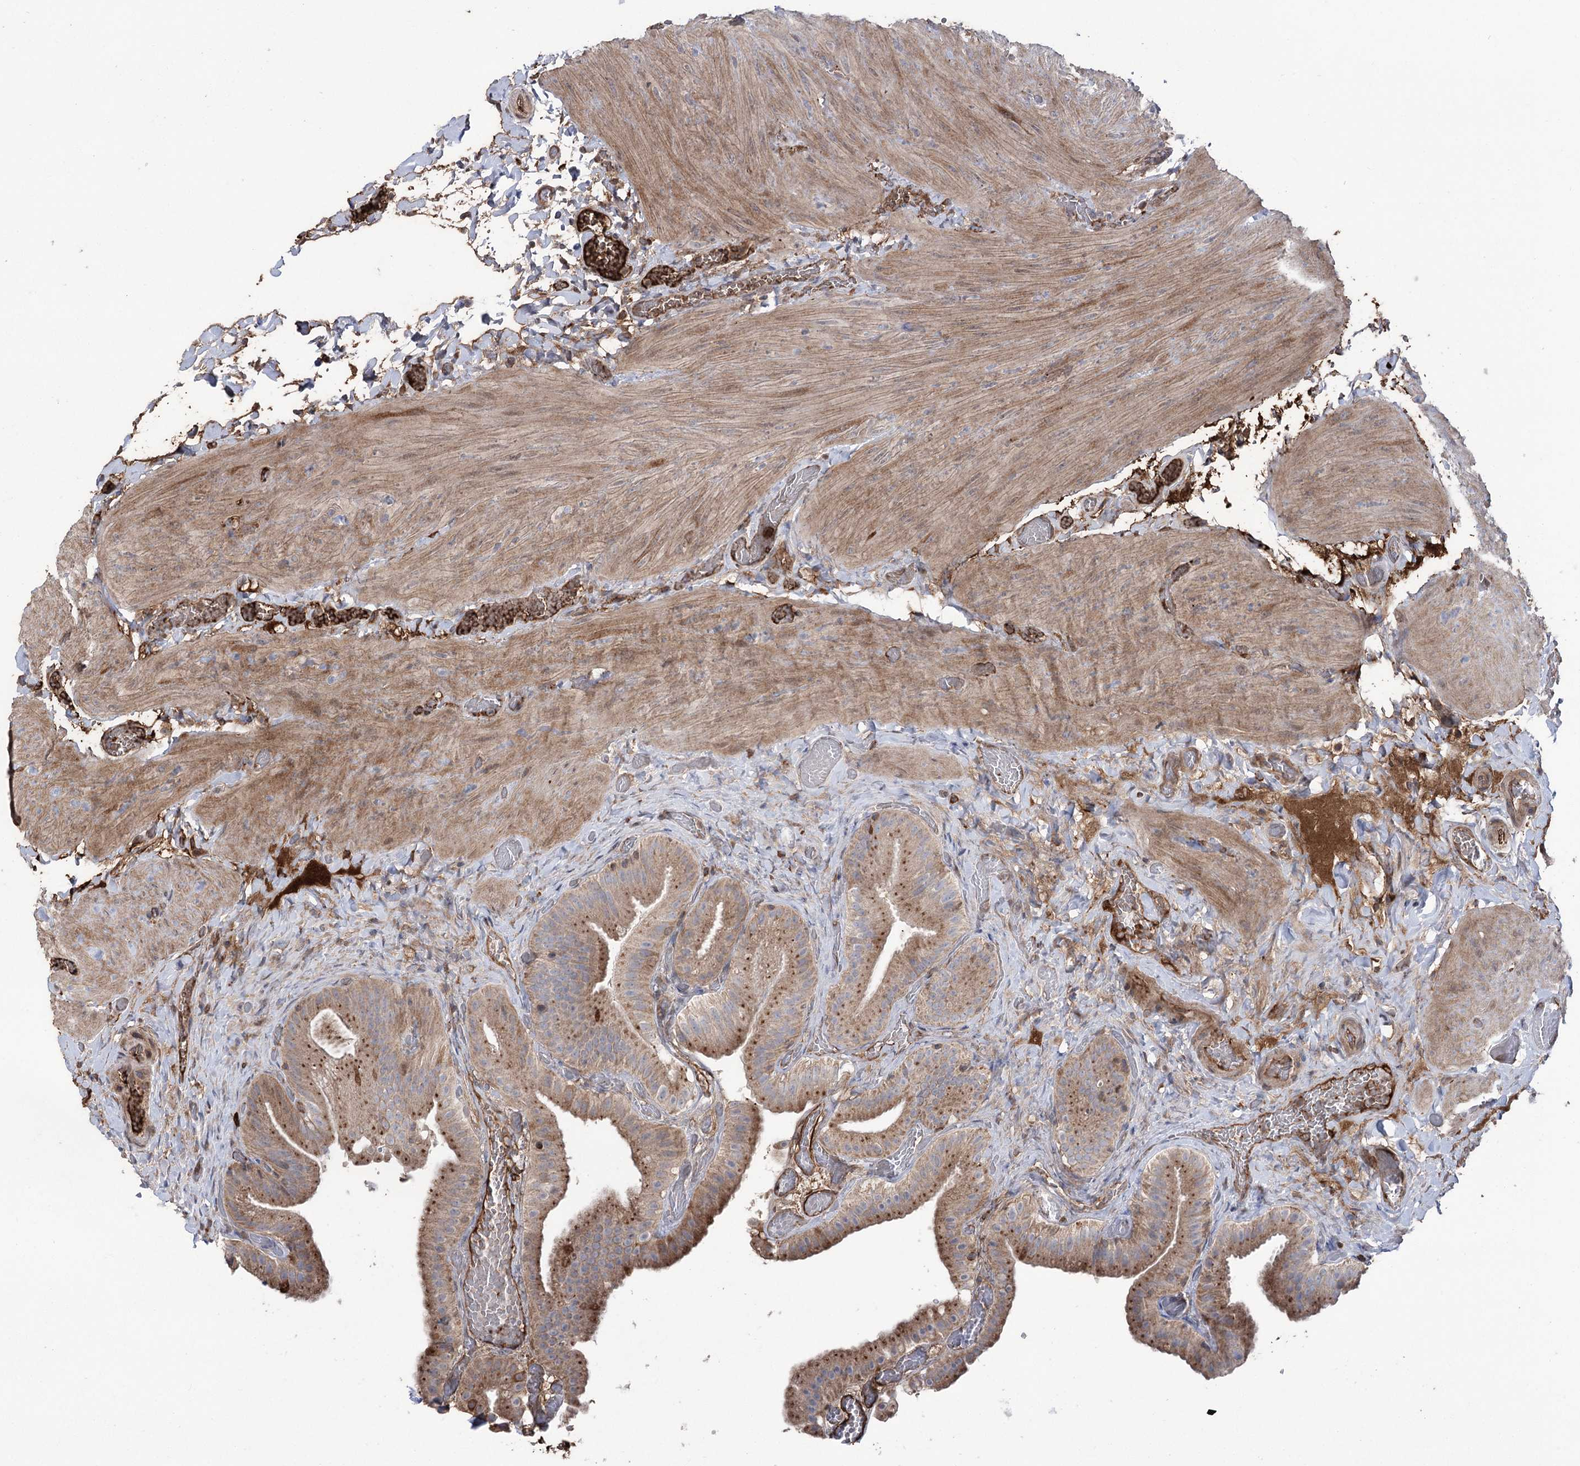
{"staining": {"intensity": "moderate", "quantity": ">75%", "location": "cytoplasmic/membranous"}, "tissue": "gallbladder", "cell_type": "Glandular cells", "image_type": "normal", "snomed": [{"axis": "morphology", "description": "Normal tissue, NOS"}, {"axis": "topography", "description": "Gallbladder"}], "caption": "The immunohistochemical stain highlights moderate cytoplasmic/membranous staining in glandular cells of normal gallbladder. The staining was performed using DAB (3,3'-diaminobenzidine) to visualize the protein expression in brown, while the nuclei were stained in blue with hematoxylin (Magnification: 20x).", "gene": "OTUD1", "patient": {"sex": "female", "age": 64}}